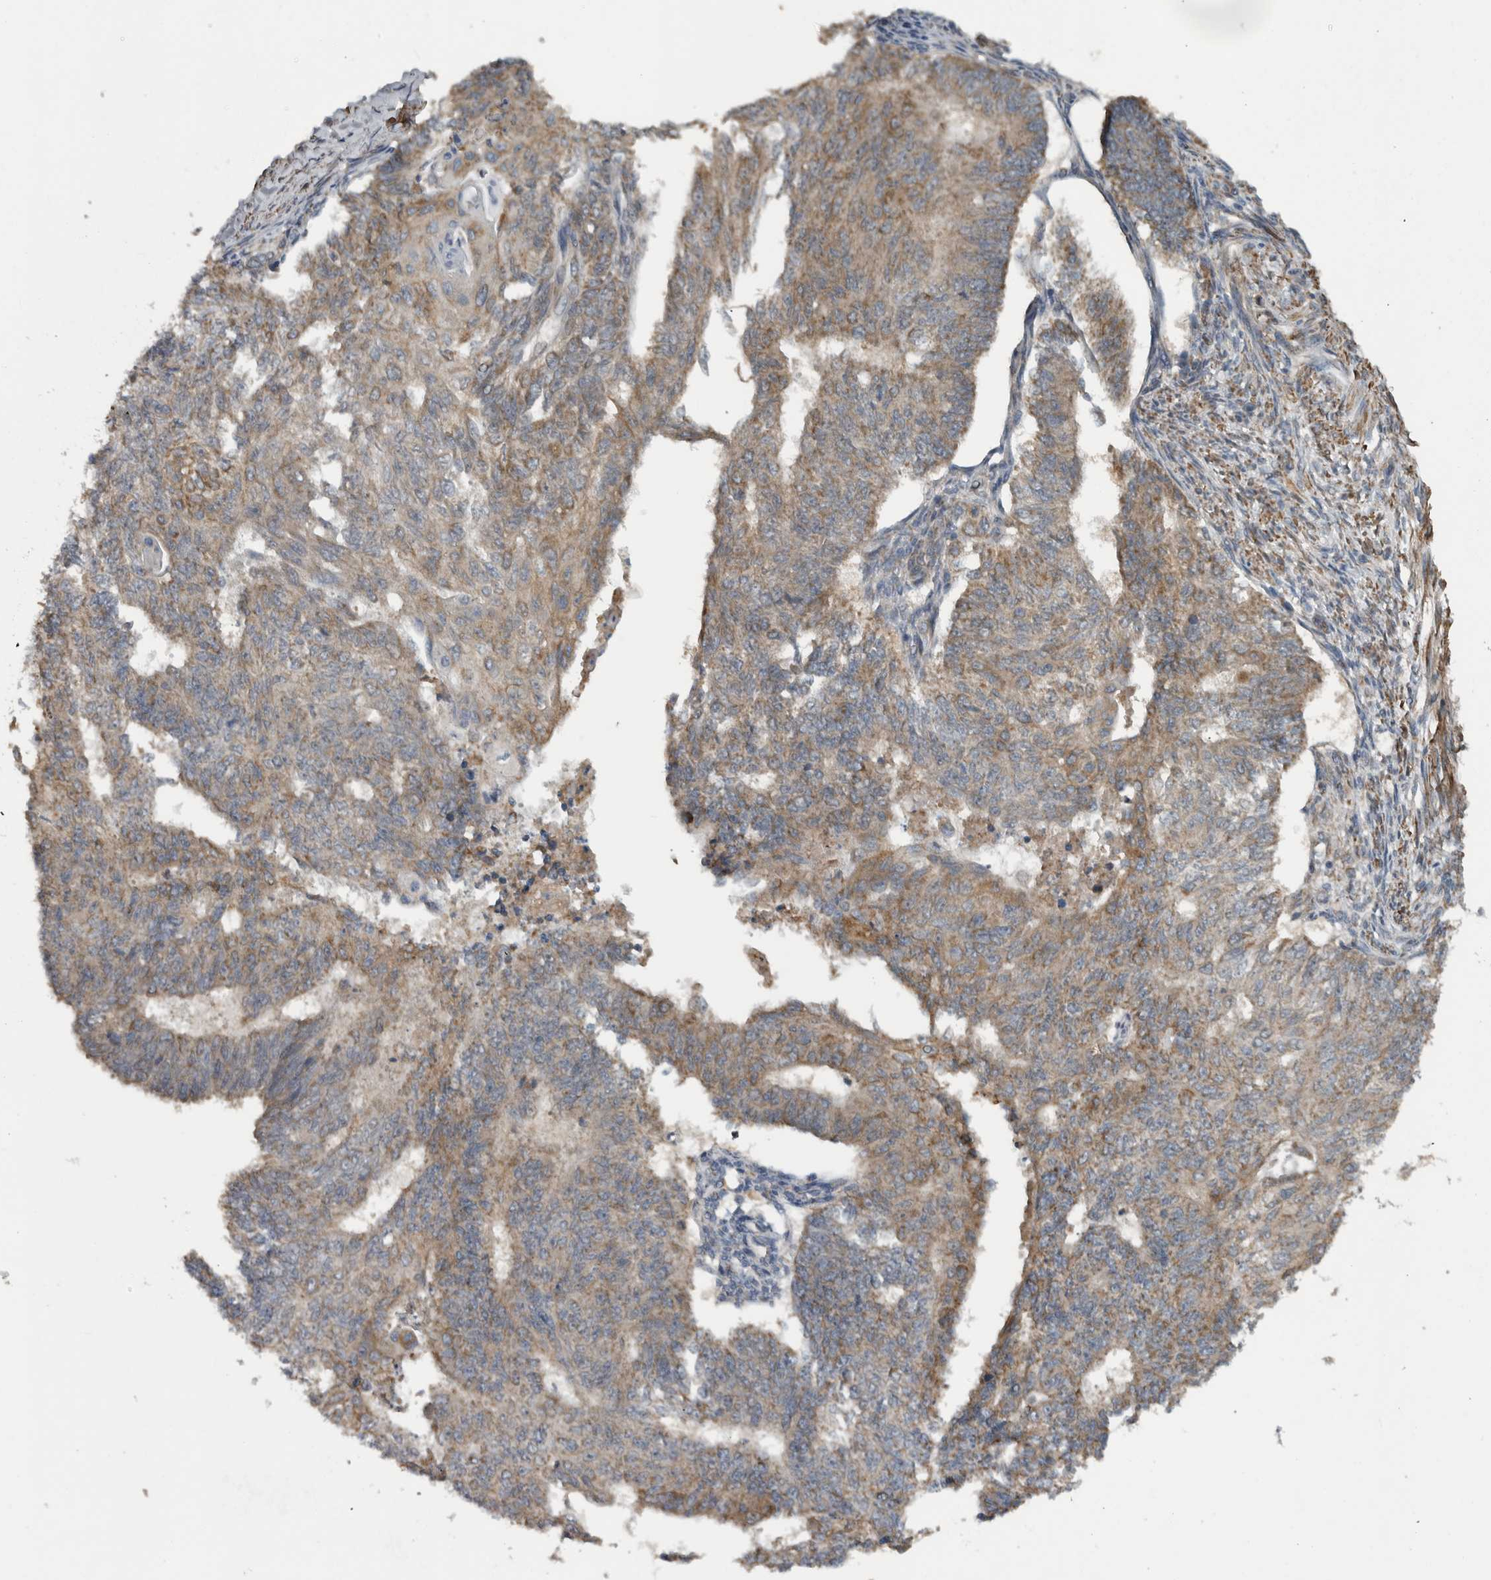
{"staining": {"intensity": "weak", "quantity": "25%-75%", "location": "cytoplasmic/membranous"}, "tissue": "endometrial cancer", "cell_type": "Tumor cells", "image_type": "cancer", "snomed": [{"axis": "morphology", "description": "Adenocarcinoma, NOS"}, {"axis": "topography", "description": "Endometrium"}], "caption": "A brown stain highlights weak cytoplasmic/membranous staining of a protein in human endometrial cancer tumor cells.", "gene": "ARMC1", "patient": {"sex": "female", "age": 32}}